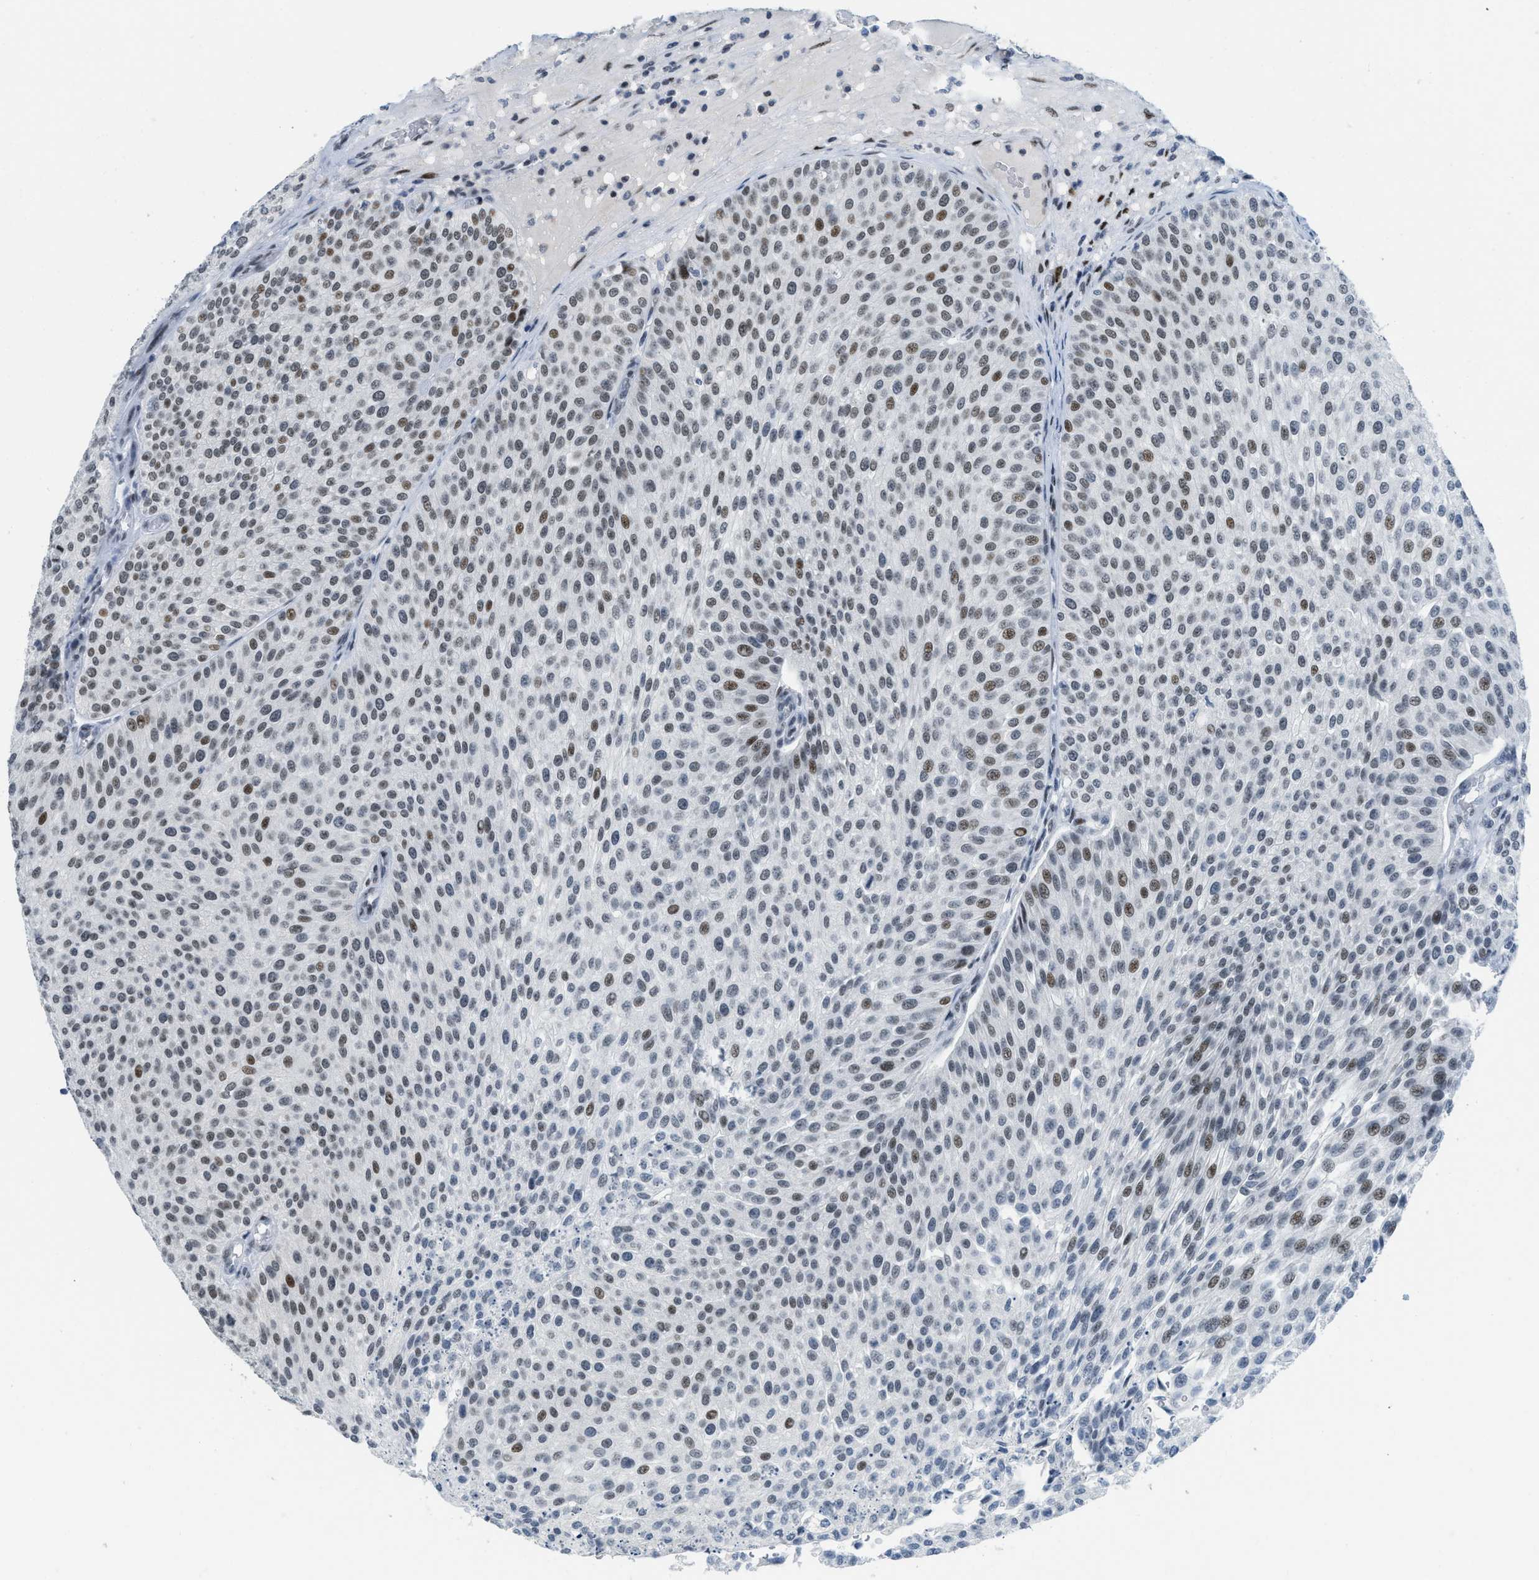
{"staining": {"intensity": "moderate", "quantity": "25%-75%", "location": "nuclear"}, "tissue": "urothelial cancer", "cell_type": "Tumor cells", "image_type": "cancer", "snomed": [{"axis": "morphology", "description": "Urothelial carcinoma, Low grade"}, {"axis": "topography", "description": "Smooth muscle"}, {"axis": "topography", "description": "Urinary bladder"}], "caption": "Urothelial cancer was stained to show a protein in brown. There is medium levels of moderate nuclear positivity in about 25%-75% of tumor cells.", "gene": "PBX1", "patient": {"sex": "male", "age": 60}}